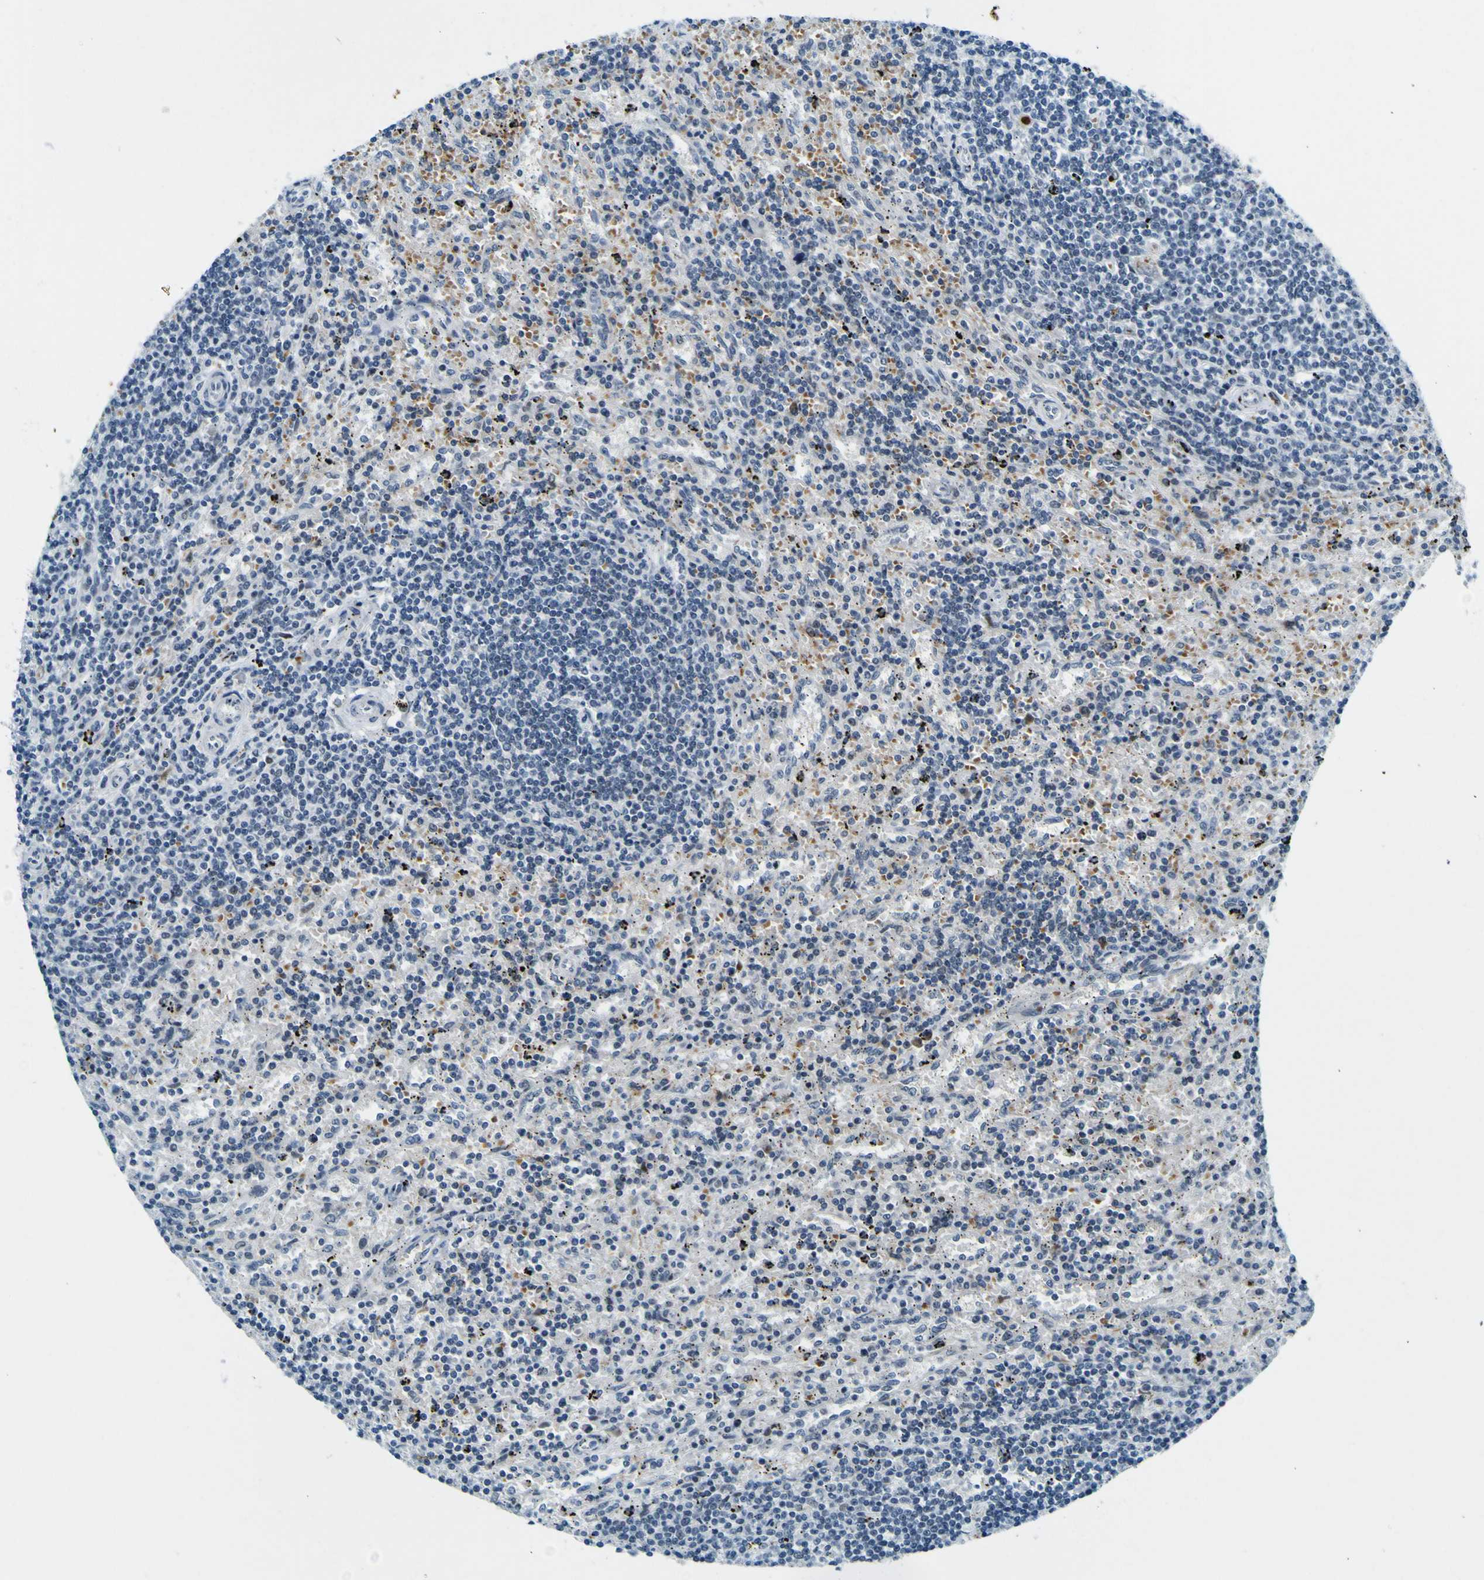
{"staining": {"intensity": "negative", "quantity": "none", "location": "none"}, "tissue": "lymphoma", "cell_type": "Tumor cells", "image_type": "cancer", "snomed": [{"axis": "morphology", "description": "Malignant lymphoma, non-Hodgkin's type, Low grade"}, {"axis": "topography", "description": "Spleen"}], "caption": "Immunohistochemistry image of neoplastic tissue: human low-grade malignant lymphoma, non-Hodgkin's type stained with DAB (3,3'-diaminobenzidine) reveals no significant protein expression in tumor cells.", "gene": "CEBPG", "patient": {"sex": "male", "age": 76}}